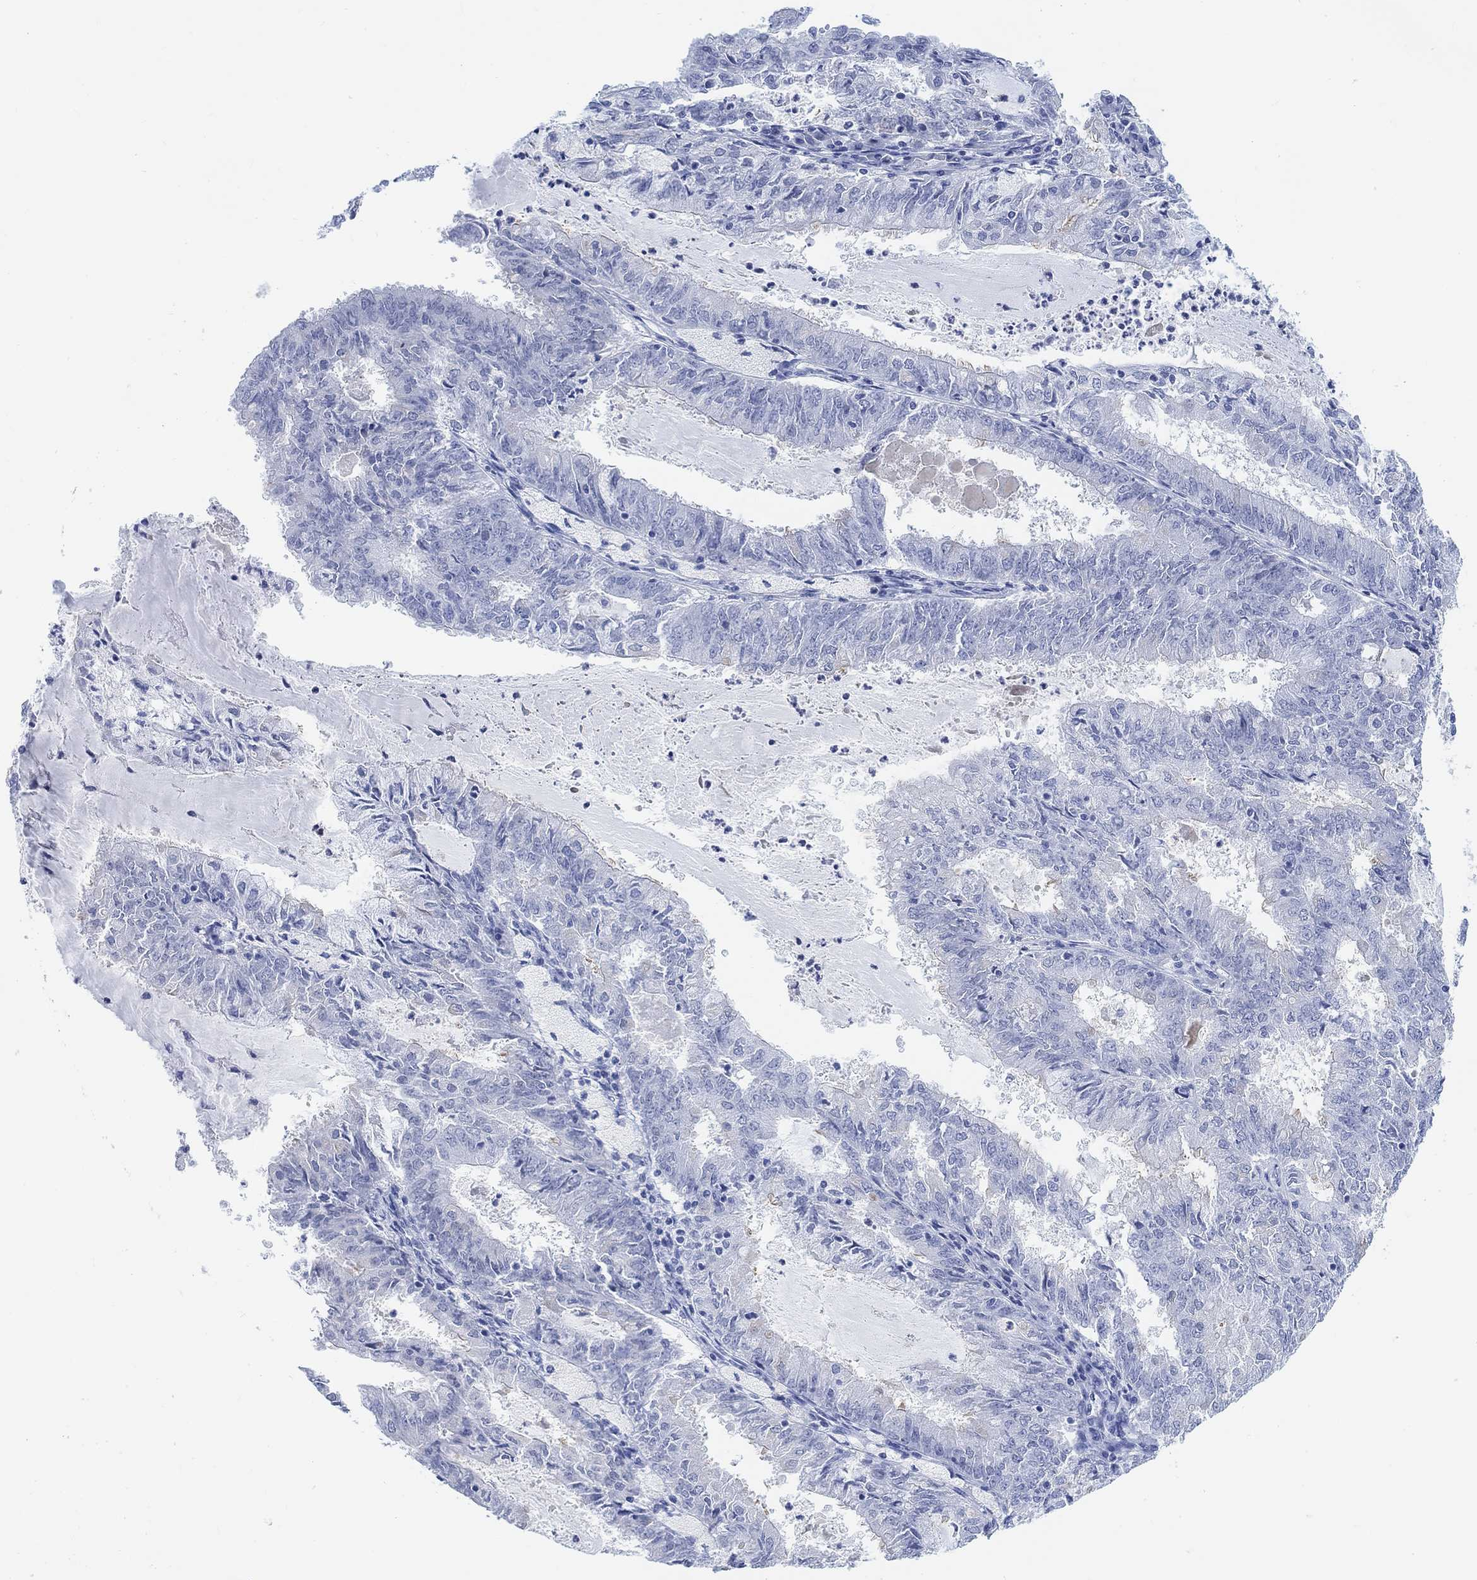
{"staining": {"intensity": "negative", "quantity": "none", "location": "none"}, "tissue": "endometrial cancer", "cell_type": "Tumor cells", "image_type": "cancer", "snomed": [{"axis": "morphology", "description": "Adenocarcinoma, NOS"}, {"axis": "topography", "description": "Endometrium"}], "caption": "Human adenocarcinoma (endometrial) stained for a protein using immunohistochemistry shows no staining in tumor cells.", "gene": "ENO4", "patient": {"sex": "female", "age": 57}}